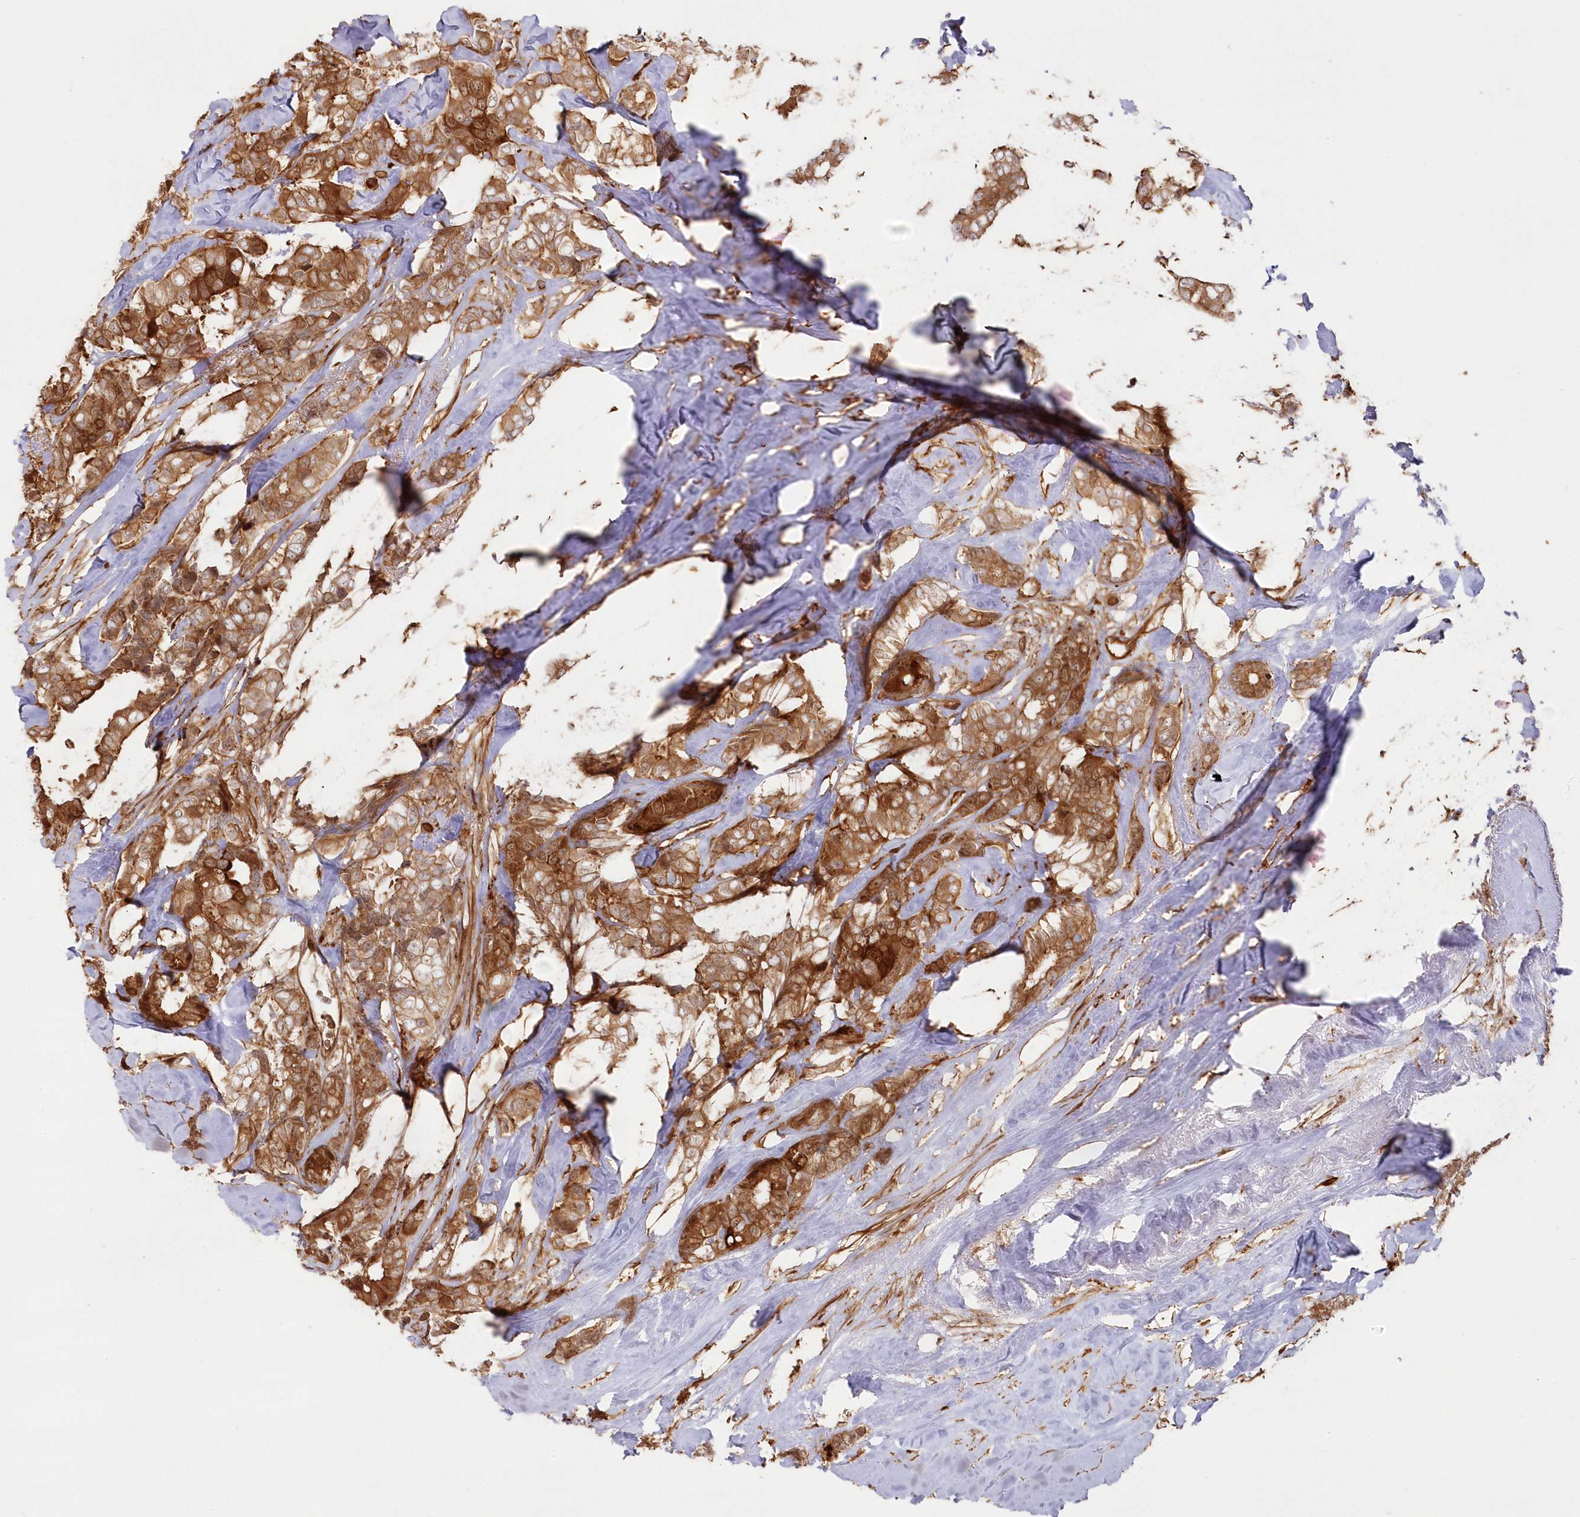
{"staining": {"intensity": "strong", "quantity": ">75%", "location": "cytoplasmic/membranous"}, "tissue": "breast cancer", "cell_type": "Tumor cells", "image_type": "cancer", "snomed": [{"axis": "morphology", "description": "Duct carcinoma"}, {"axis": "topography", "description": "Breast"}], "caption": "Immunohistochemical staining of human breast infiltrating ductal carcinoma displays strong cytoplasmic/membranous protein positivity in approximately >75% of tumor cells. Nuclei are stained in blue.", "gene": "RGCC", "patient": {"sex": "female", "age": 40}}